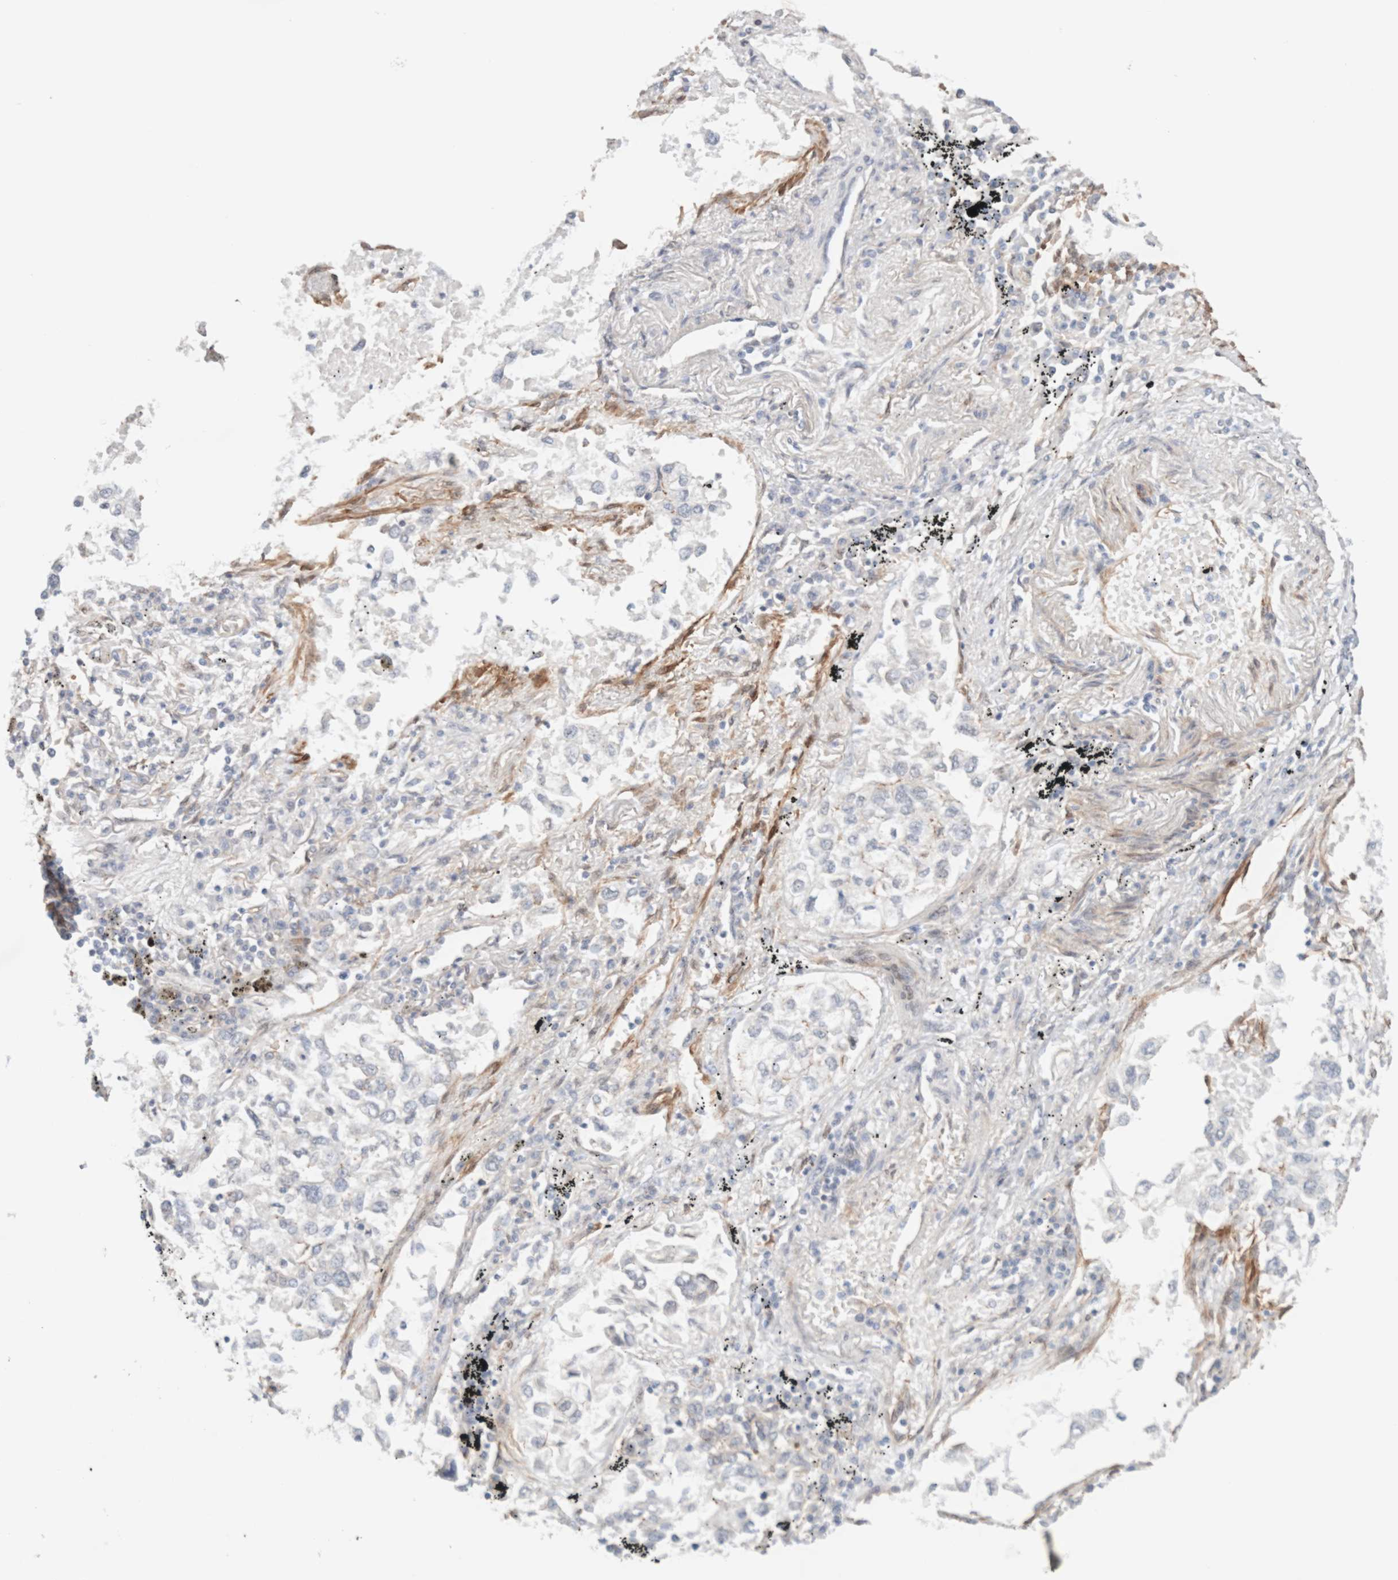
{"staining": {"intensity": "negative", "quantity": "none", "location": "none"}, "tissue": "lung cancer", "cell_type": "Tumor cells", "image_type": "cancer", "snomed": [{"axis": "morphology", "description": "Inflammation, NOS"}, {"axis": "morphology", "description": "Adenocarcinoma, NOS"}, {"axis": "topography", "description": "Lung"}], "caption": "Immunohistochemical staining of lung cancer (adenocarcinoma) reveals no significant positivity in tumor cells.", "gene": "LMCD1", "patient": {"sex": "male", "age": 63}}